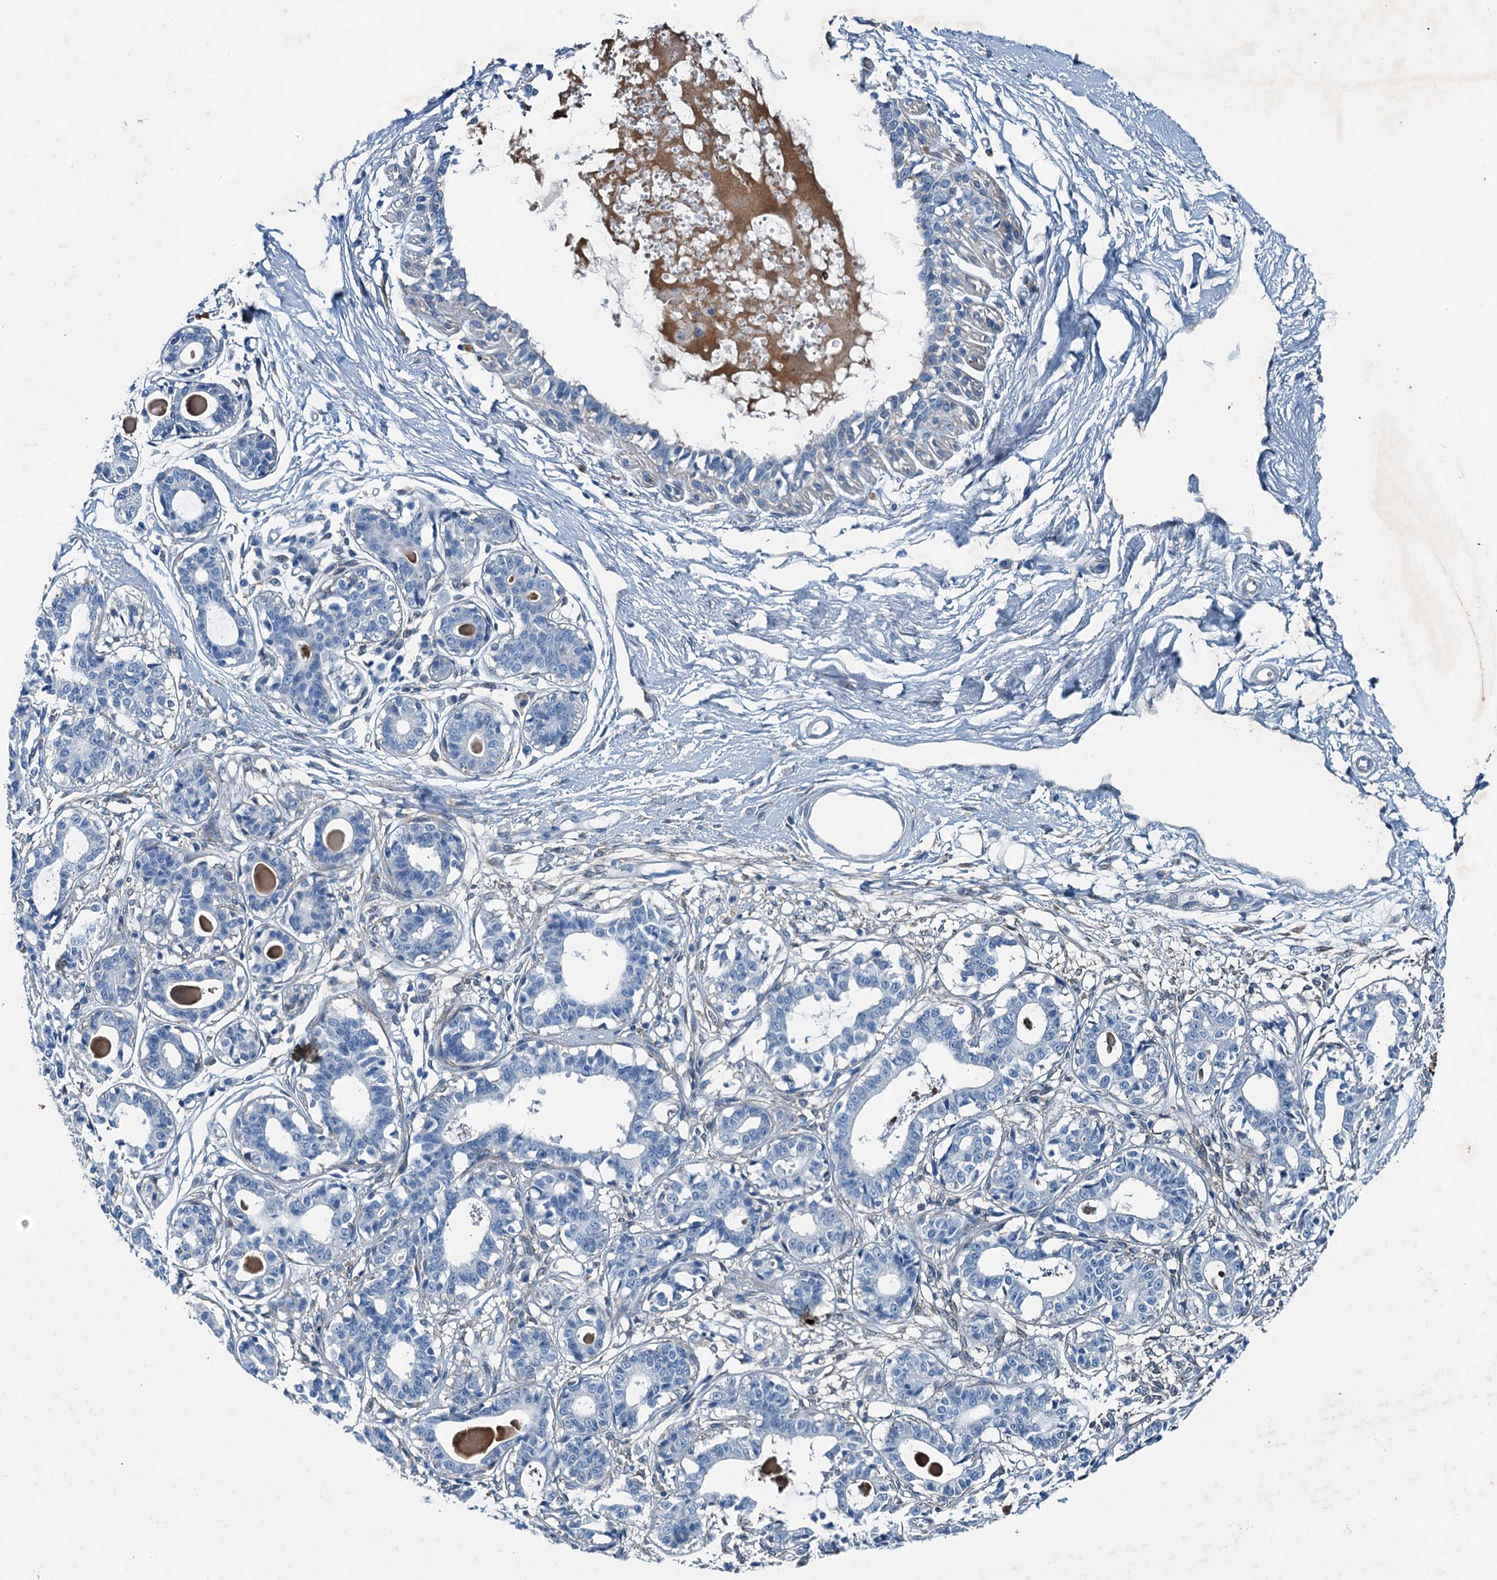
{"staining": {"intensity": "negative", "quantity": "none", "location": "none"}, "tissue": "breast", "cell_type": "Adipocytes", "image_type": "normal", "snomed": [{"axis": "morphology", "description": "Normal tissue, NOS"}, {"axis": "topography", "description": "Breast"}], "caption": "This is an immunohistochemistry (IHC) micrograph of benign human breast. There is no staining in adipocytes.", "gene": "RAB3IL1", "patient": {"sex": "female", "age": 45}}